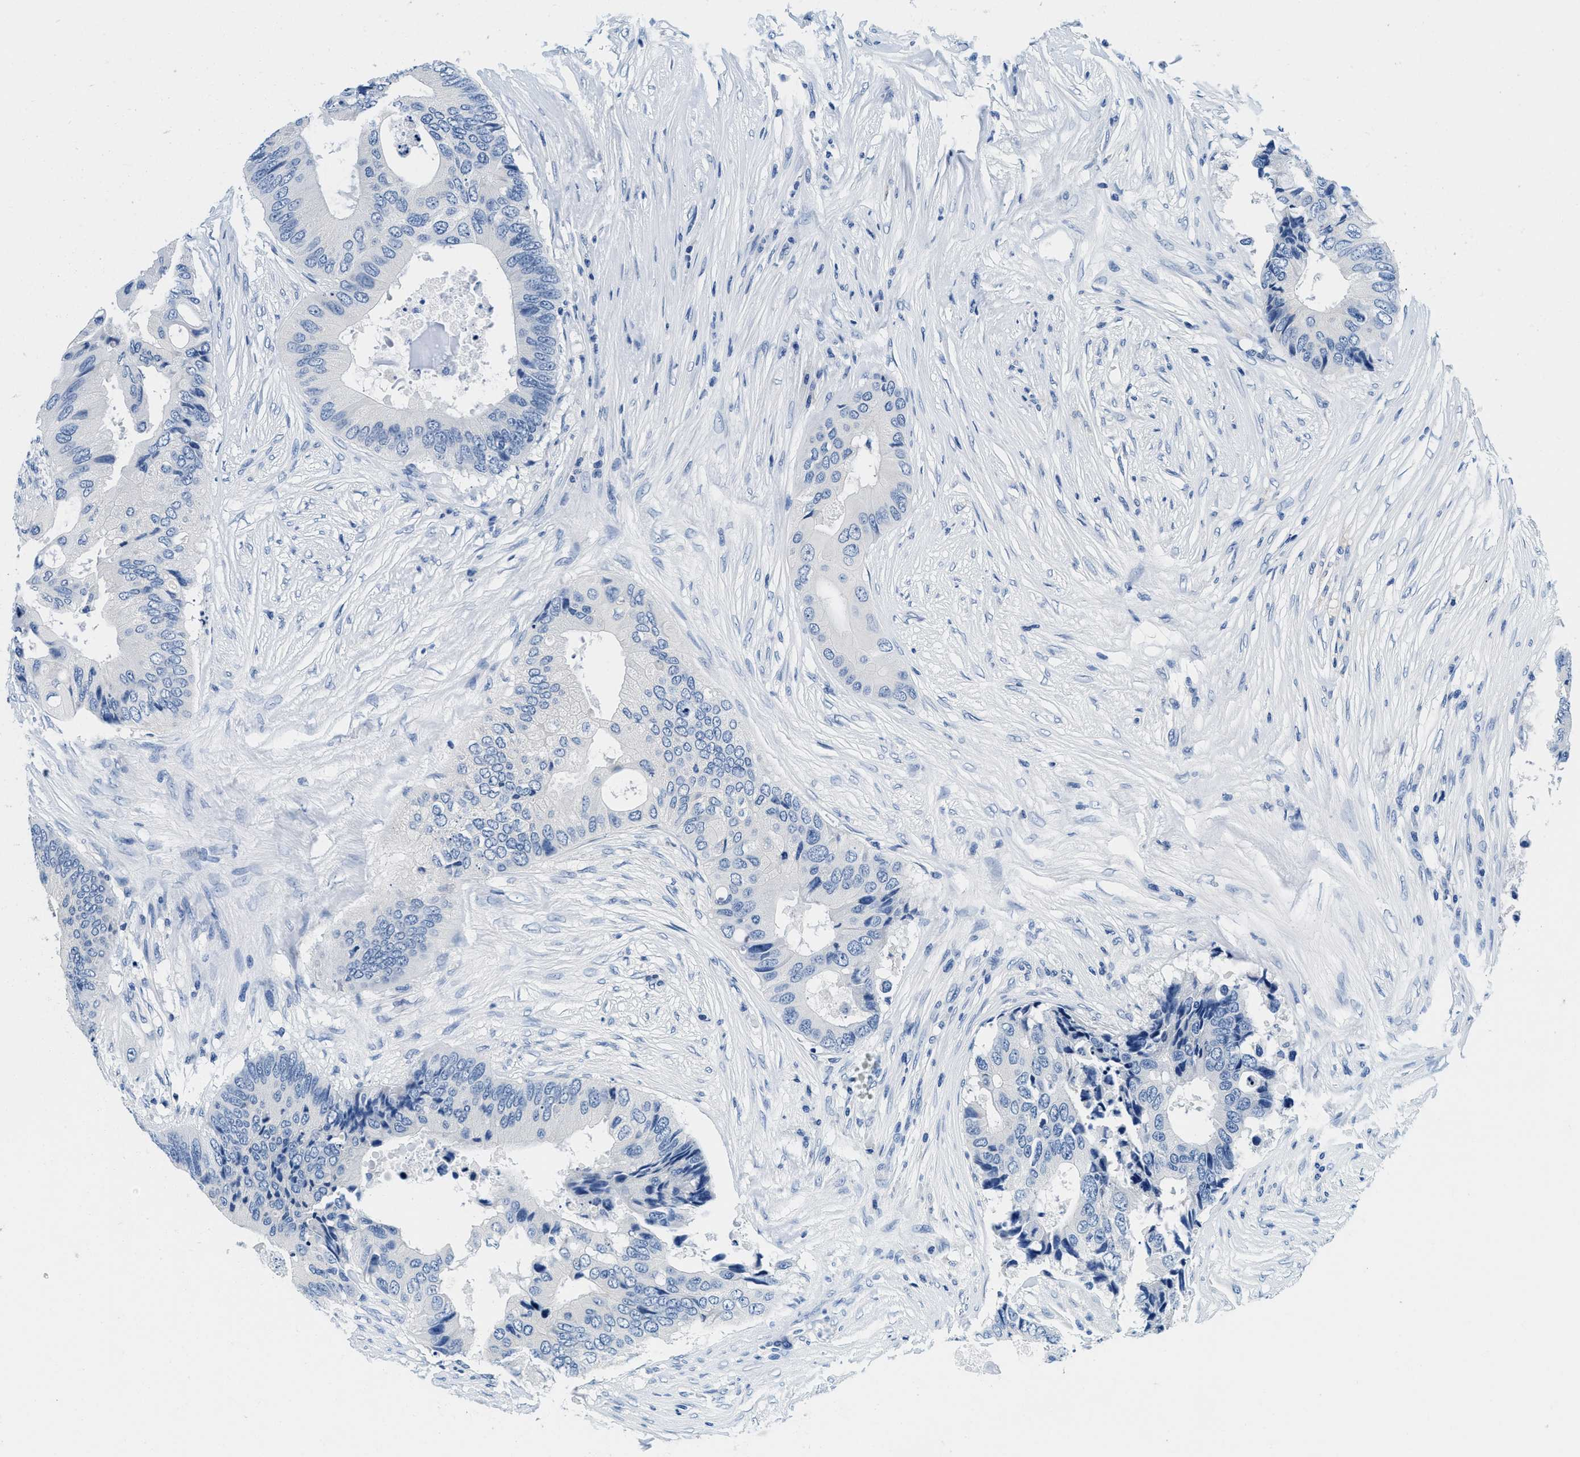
{"staining": {"intensity": "negative", "quantity": "none", "location": "none"}, "tissue": "colorectal cancer", "cell_type": "Tumor cells", "image_type": "cancer", "snomed": [{"axis": "morphology", "description": "Adenocarcinoma, NOS"}, {"axis": "topography", "description": "Colon"}], "caption": "Photomicrograph shows no significant protein staining in tumor cells of adenocarcinoma (colorectal). (DAB immunohistochemistry (IHC), high magnification).", "gene": "GSTM3", "patient": {"sex": "male", "age": 71}}